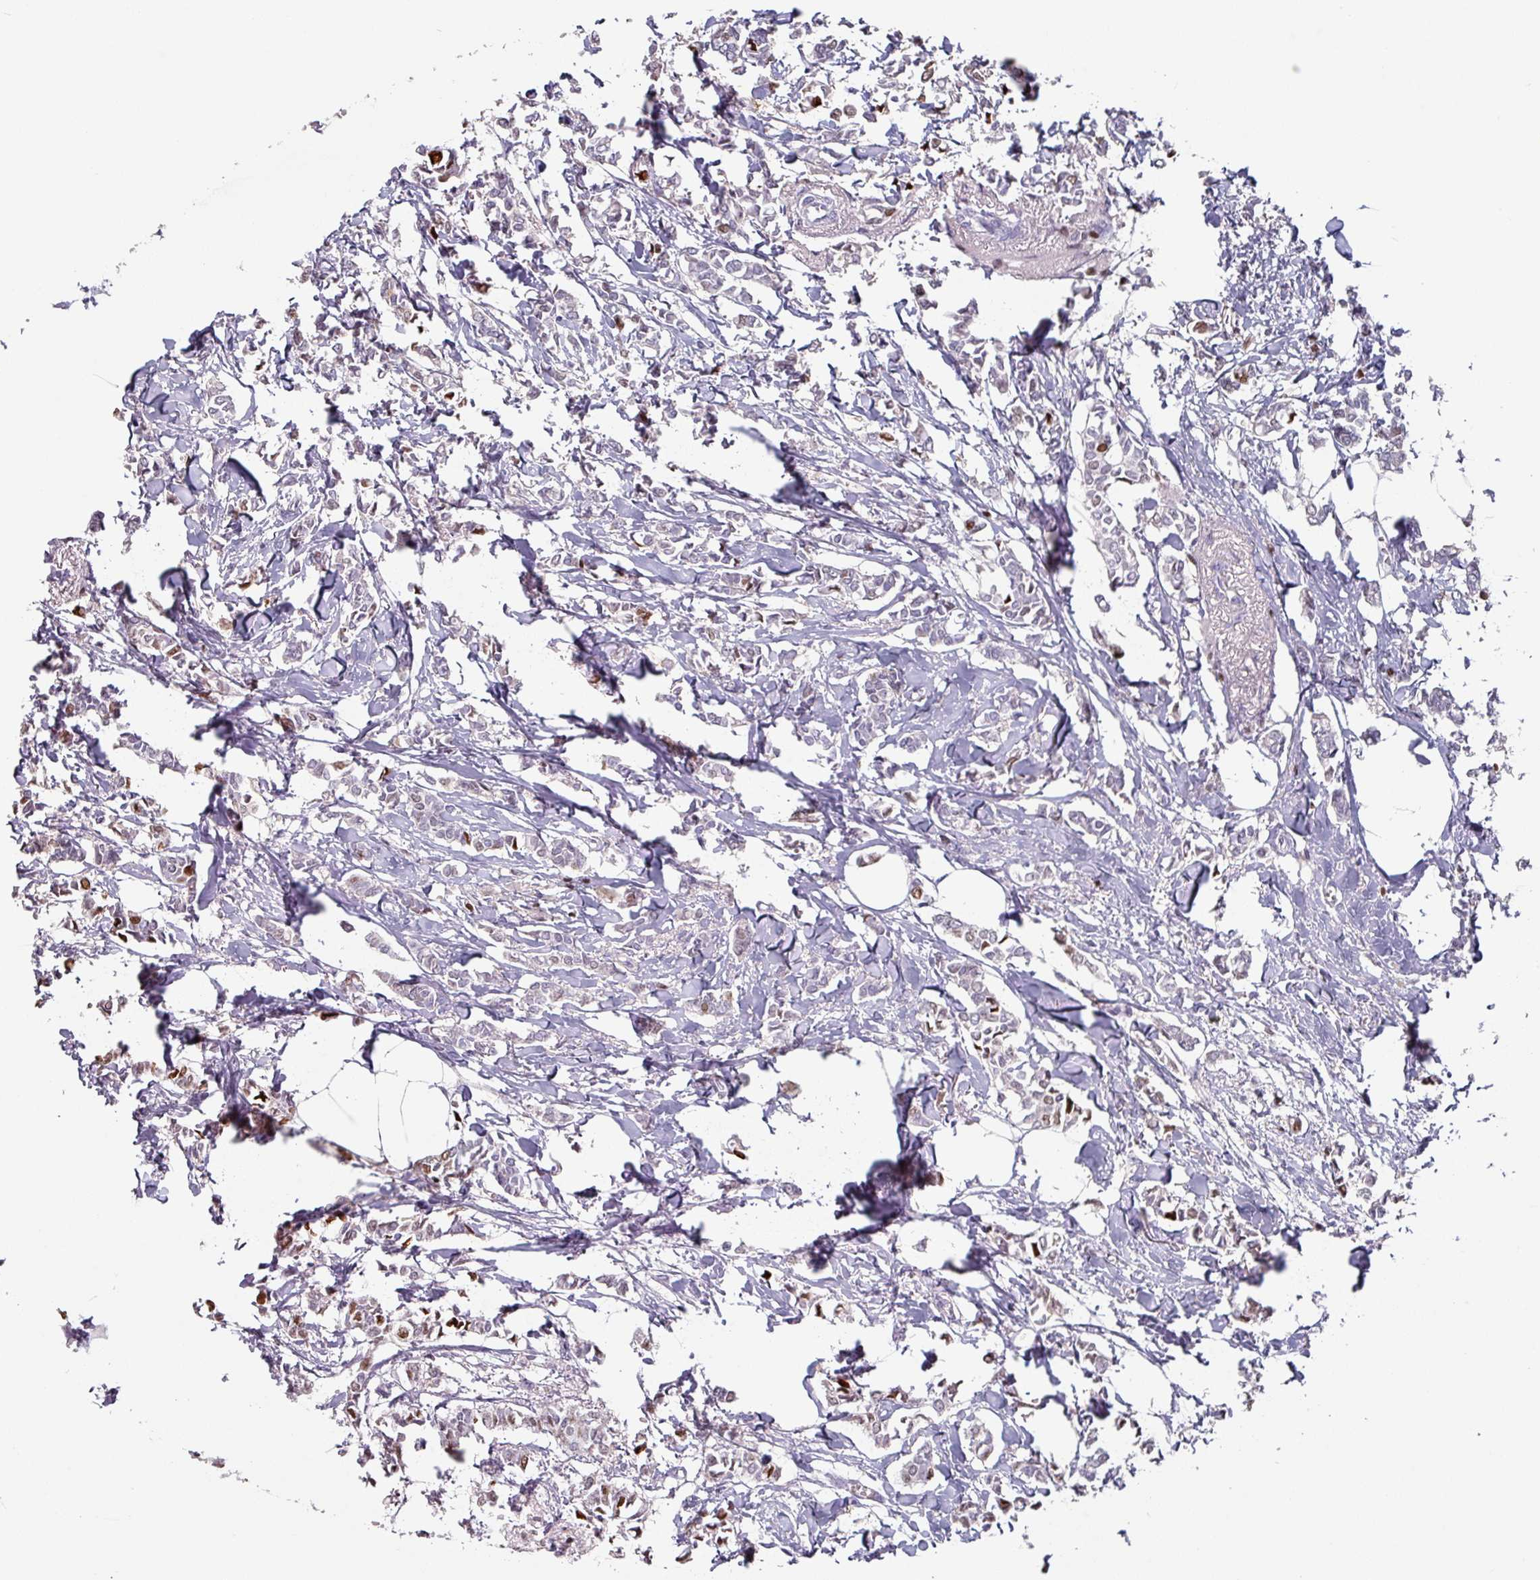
{"staining": {"intensity": "moderate", "quantity": "<25%", "location": "nuclear"}, "tissue": "breast cancer", "cell_type": "Tumor cells", "image_type": "cancer", "snomed": [{"axis": "morphology", "description": "Duct carcinoma"}, {"axis": "topography", "description": "Breast"}], "caption": "Human breast infiltrating ductal carcinoma stained for a protein (brown) shows moderate nuclear positive expression in approximately <25% of tumor cells.", "gene": "ZBTB6", "patient": {"sex": "female", "age": 41}}